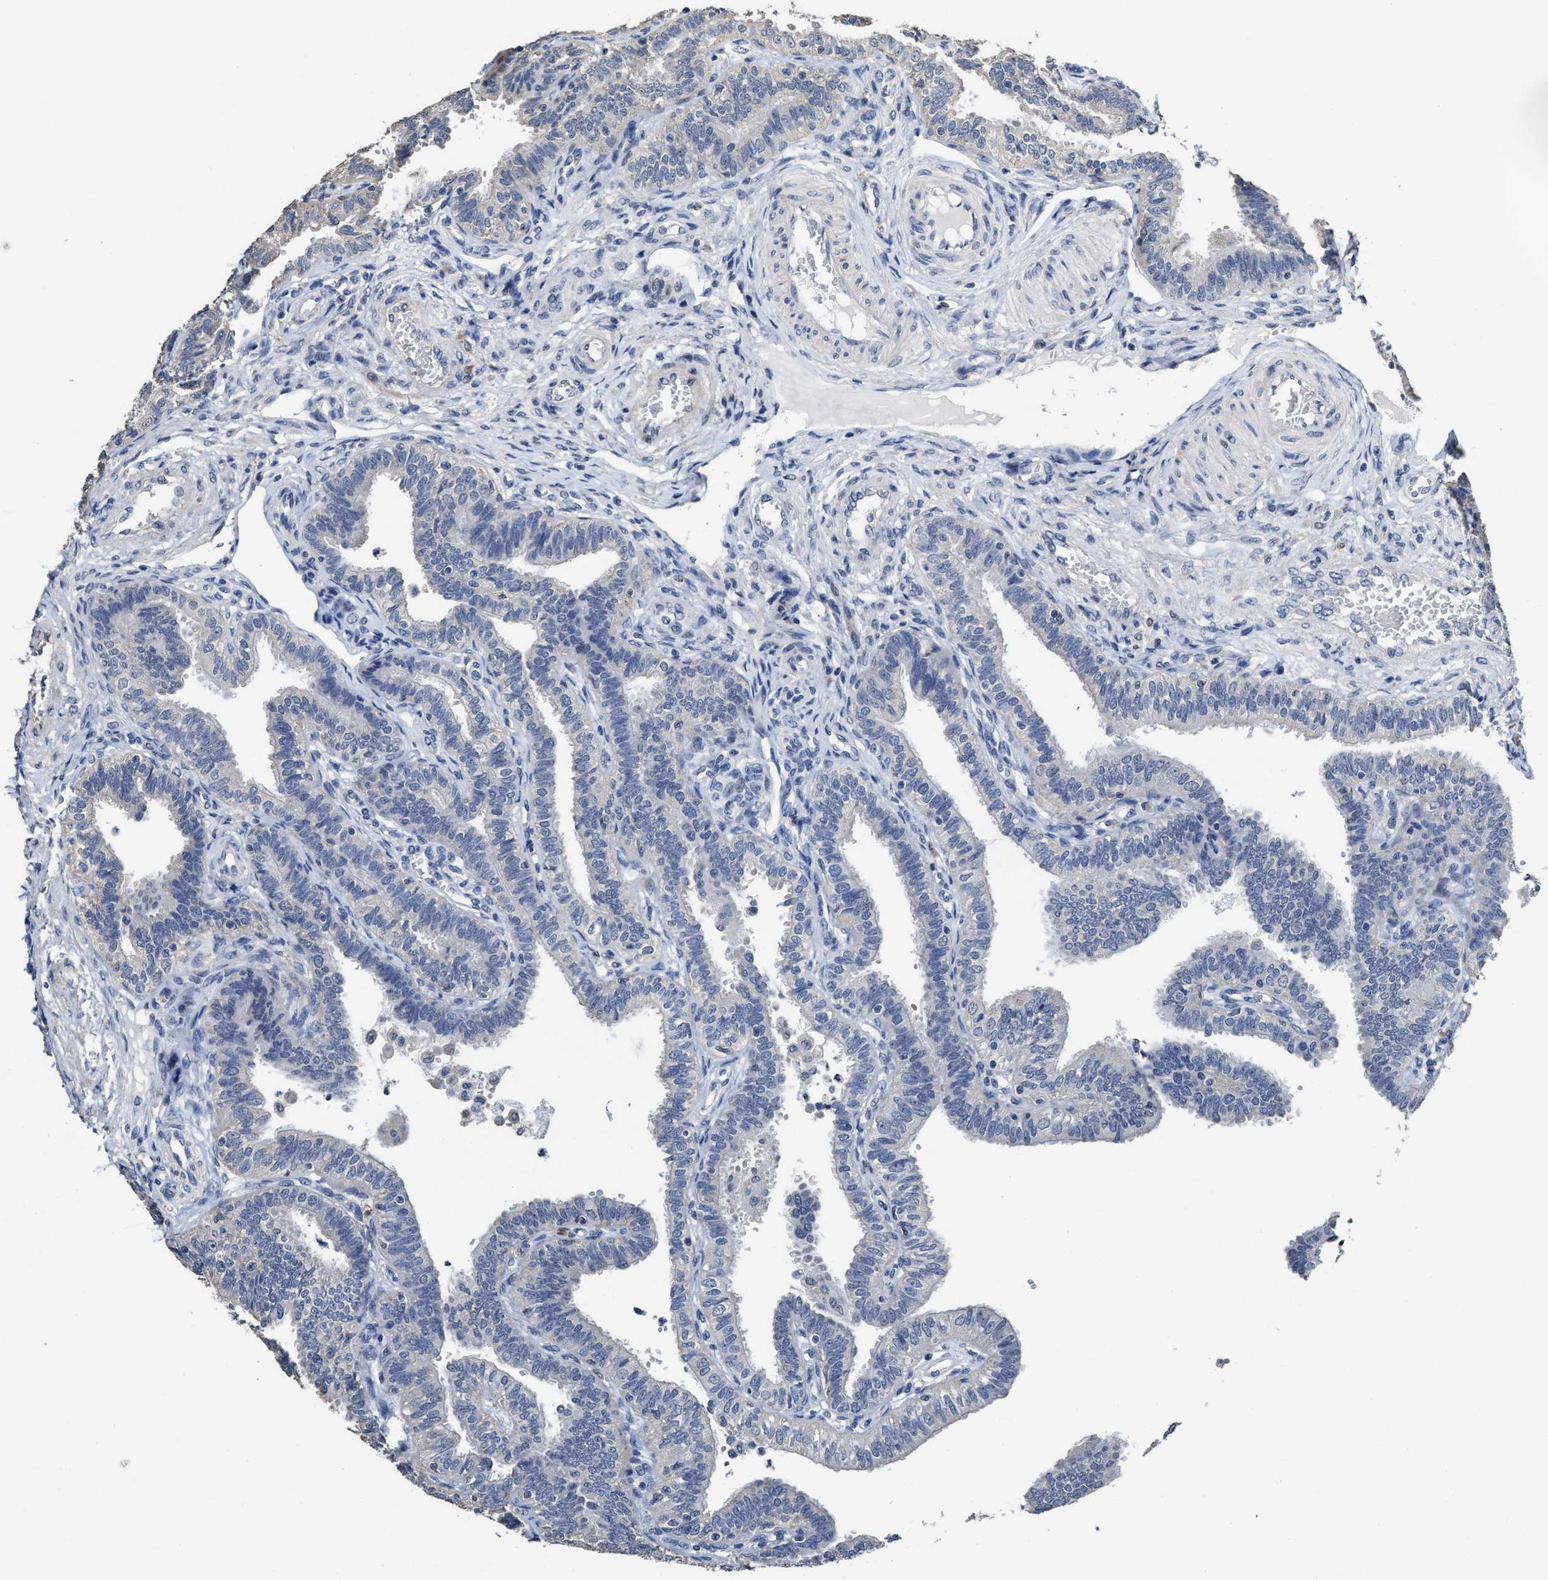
{"staining": {"intensity": "negative", "quantity": "none", "location": "none"}, "tissue": "fallopian tube", "cell_type": "Glandular cells", "image_type": "normal", "snomed": [{"axis": "morphology", "description": "Normal tissue, NOS"}, {"axis": "topography", "description": "Fallopian tube"}, {"axis": "topography", "description": "Placenta"}], "caption": "Immunohistochemistry of normal human fallopian tube reveals no positivity in glandular cells. (Brightfield microscopy of DAB (3,3'-diaminobenzidine) immunohistochemistry (IHC) at high magnification).", "gene": "ZFAT", "patient": {"sex": "female", "age": 34}}